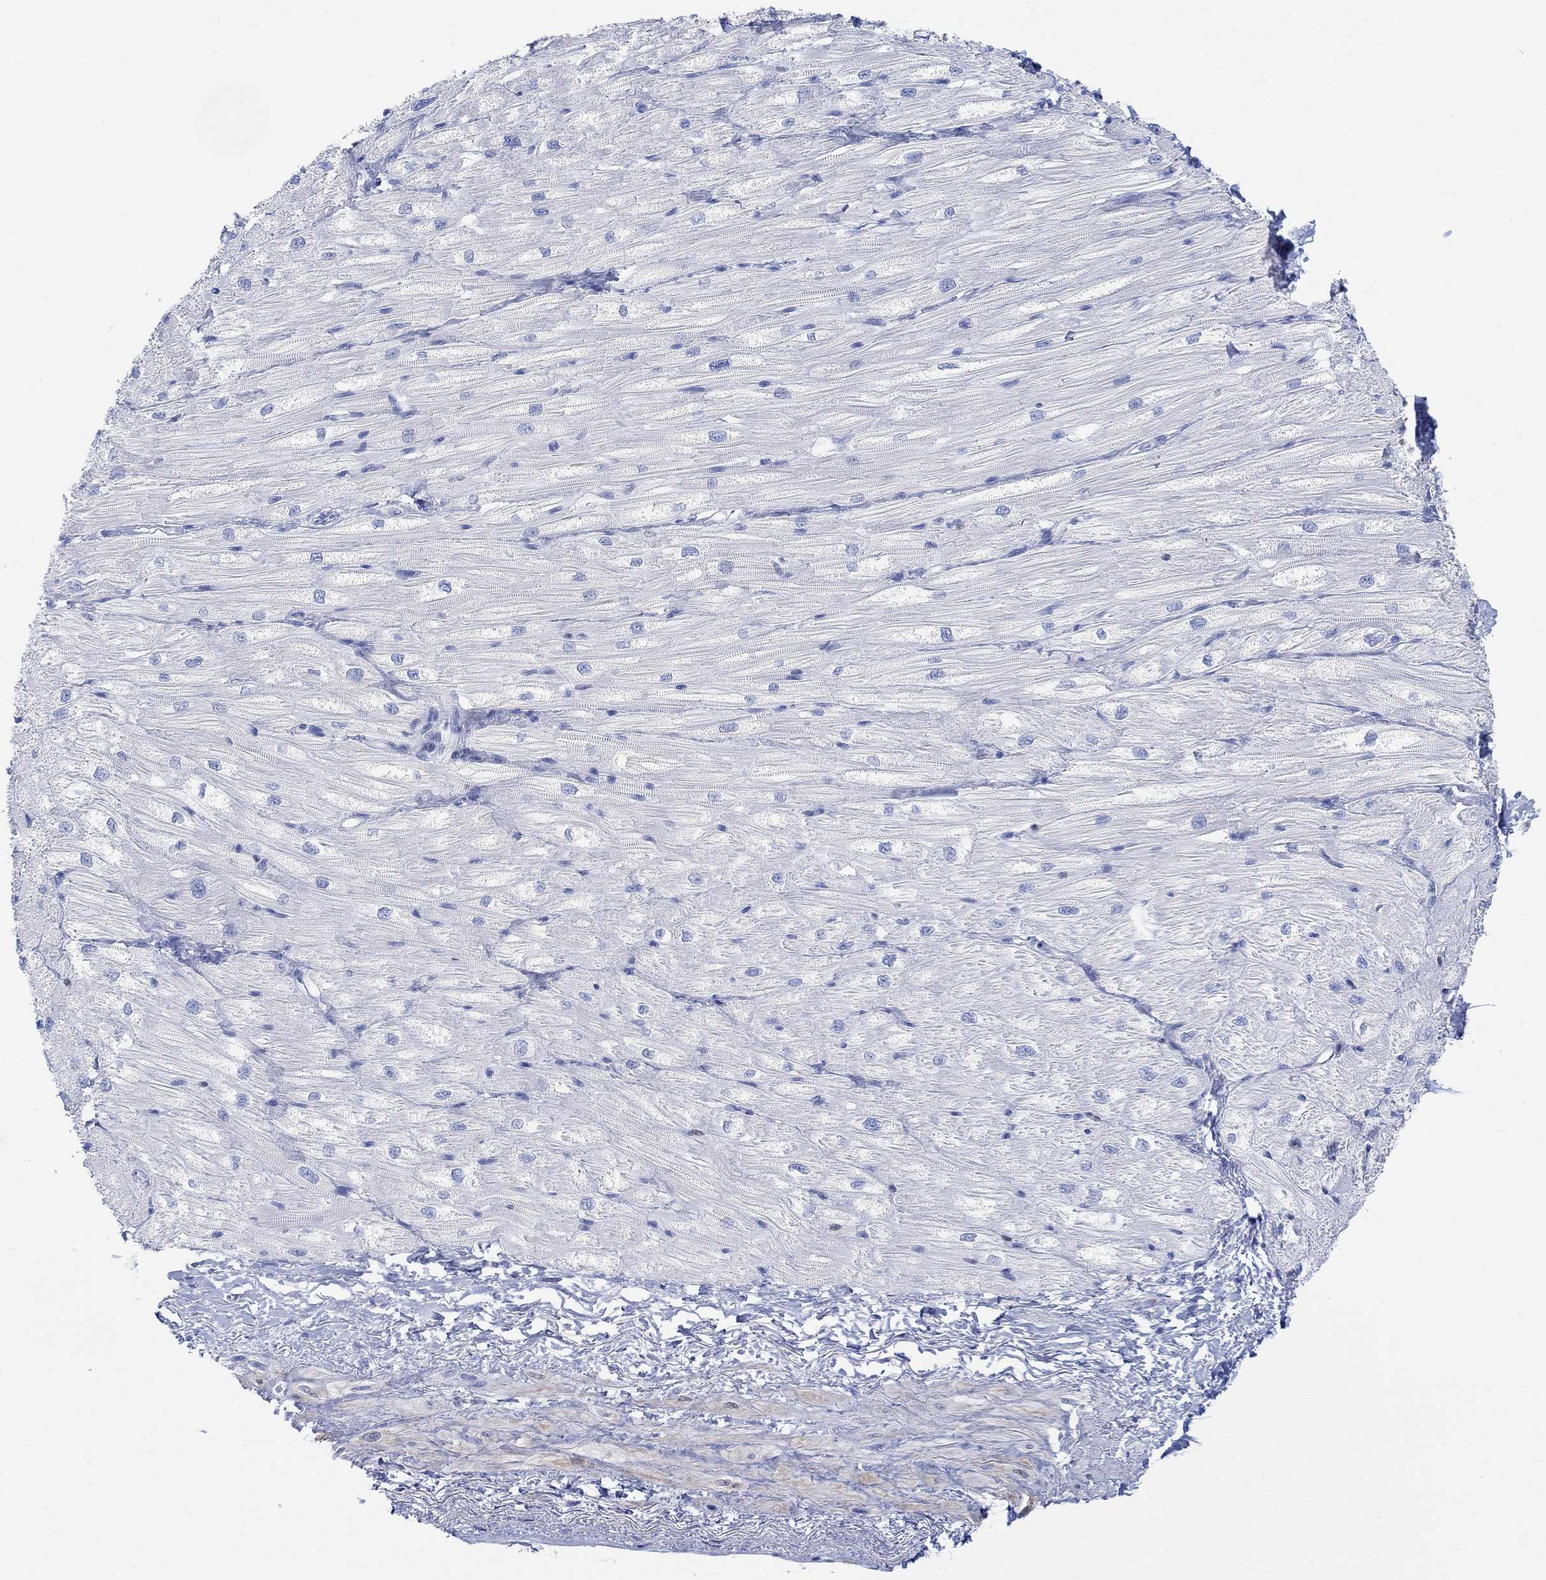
{"staining": {"intensity": "negative", "quantity": "none", "location": "none"}, "tissue": "heart muscle", "cell_type": "Cardiomyocytes", "image_type": "normal", "snomed": [{"axis": "morphology", "description": "Normal tissue, NOS"}, {"axis": "topography", "description": "Heart"}], "caption": "Image shows no significant protein staining in cardiomyocytes of unremarkable heart muscle.", "gene": "TPPP3", "patient": {"sex": "male", "age": 57}}